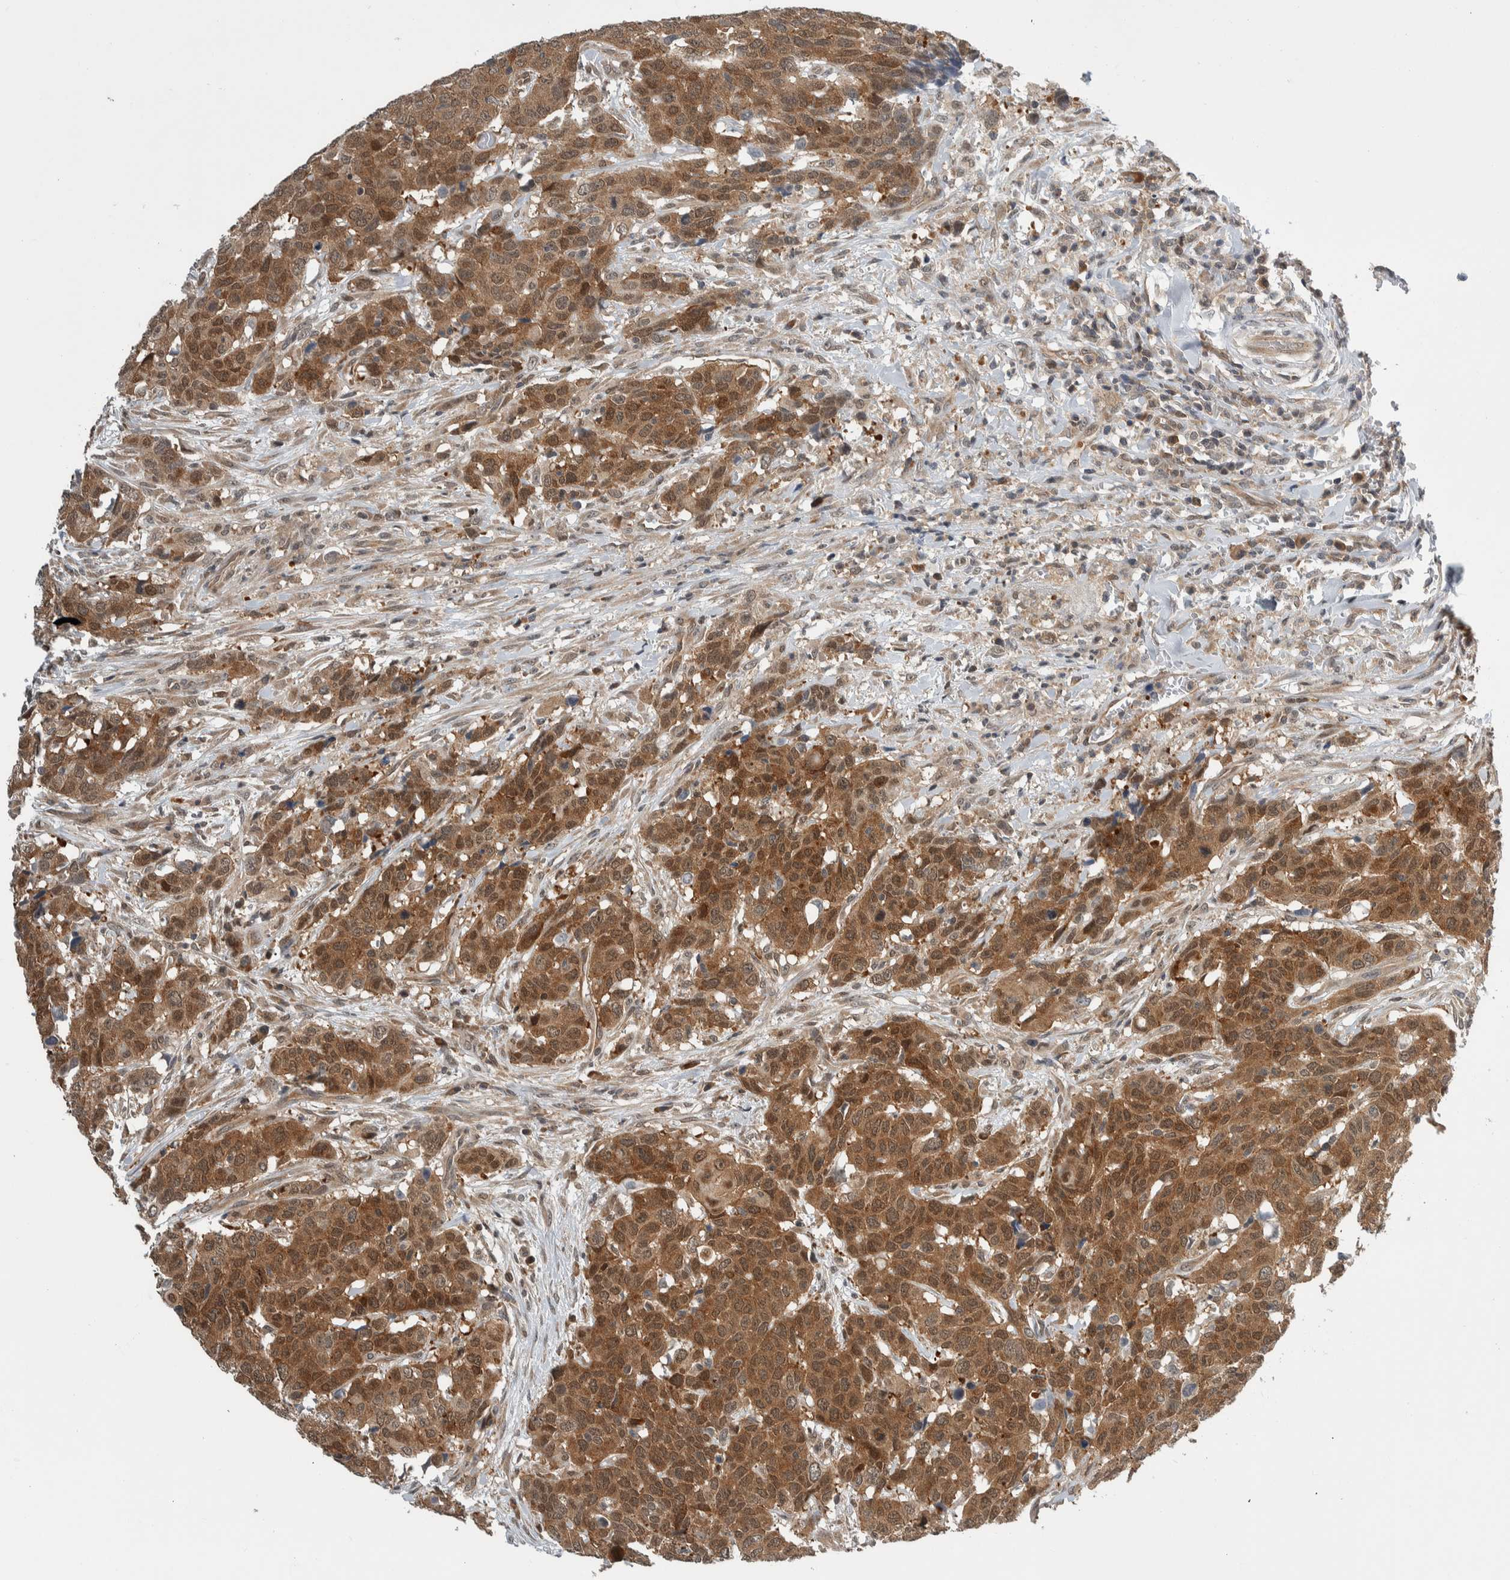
{"staining": {"intensity": "strong", "quantity": ">75%", "location": "cytoplasmic/membranous"}, "tissue": "head and neck cancer", "cell_type": "Tumor cells", "image_type": "cancer", "snomed": [{"axis": "morphology", "description": "Squamous cell carcinoma, NOS"}, {"axis": "topography", "description": "Head-Neck"}], "caption": "Head and neck cancer stained with a protein marker exhibits strong staining in tumor cells.", "gene": "CCDC43", "patient": {"sex": "male", "age": 66}}